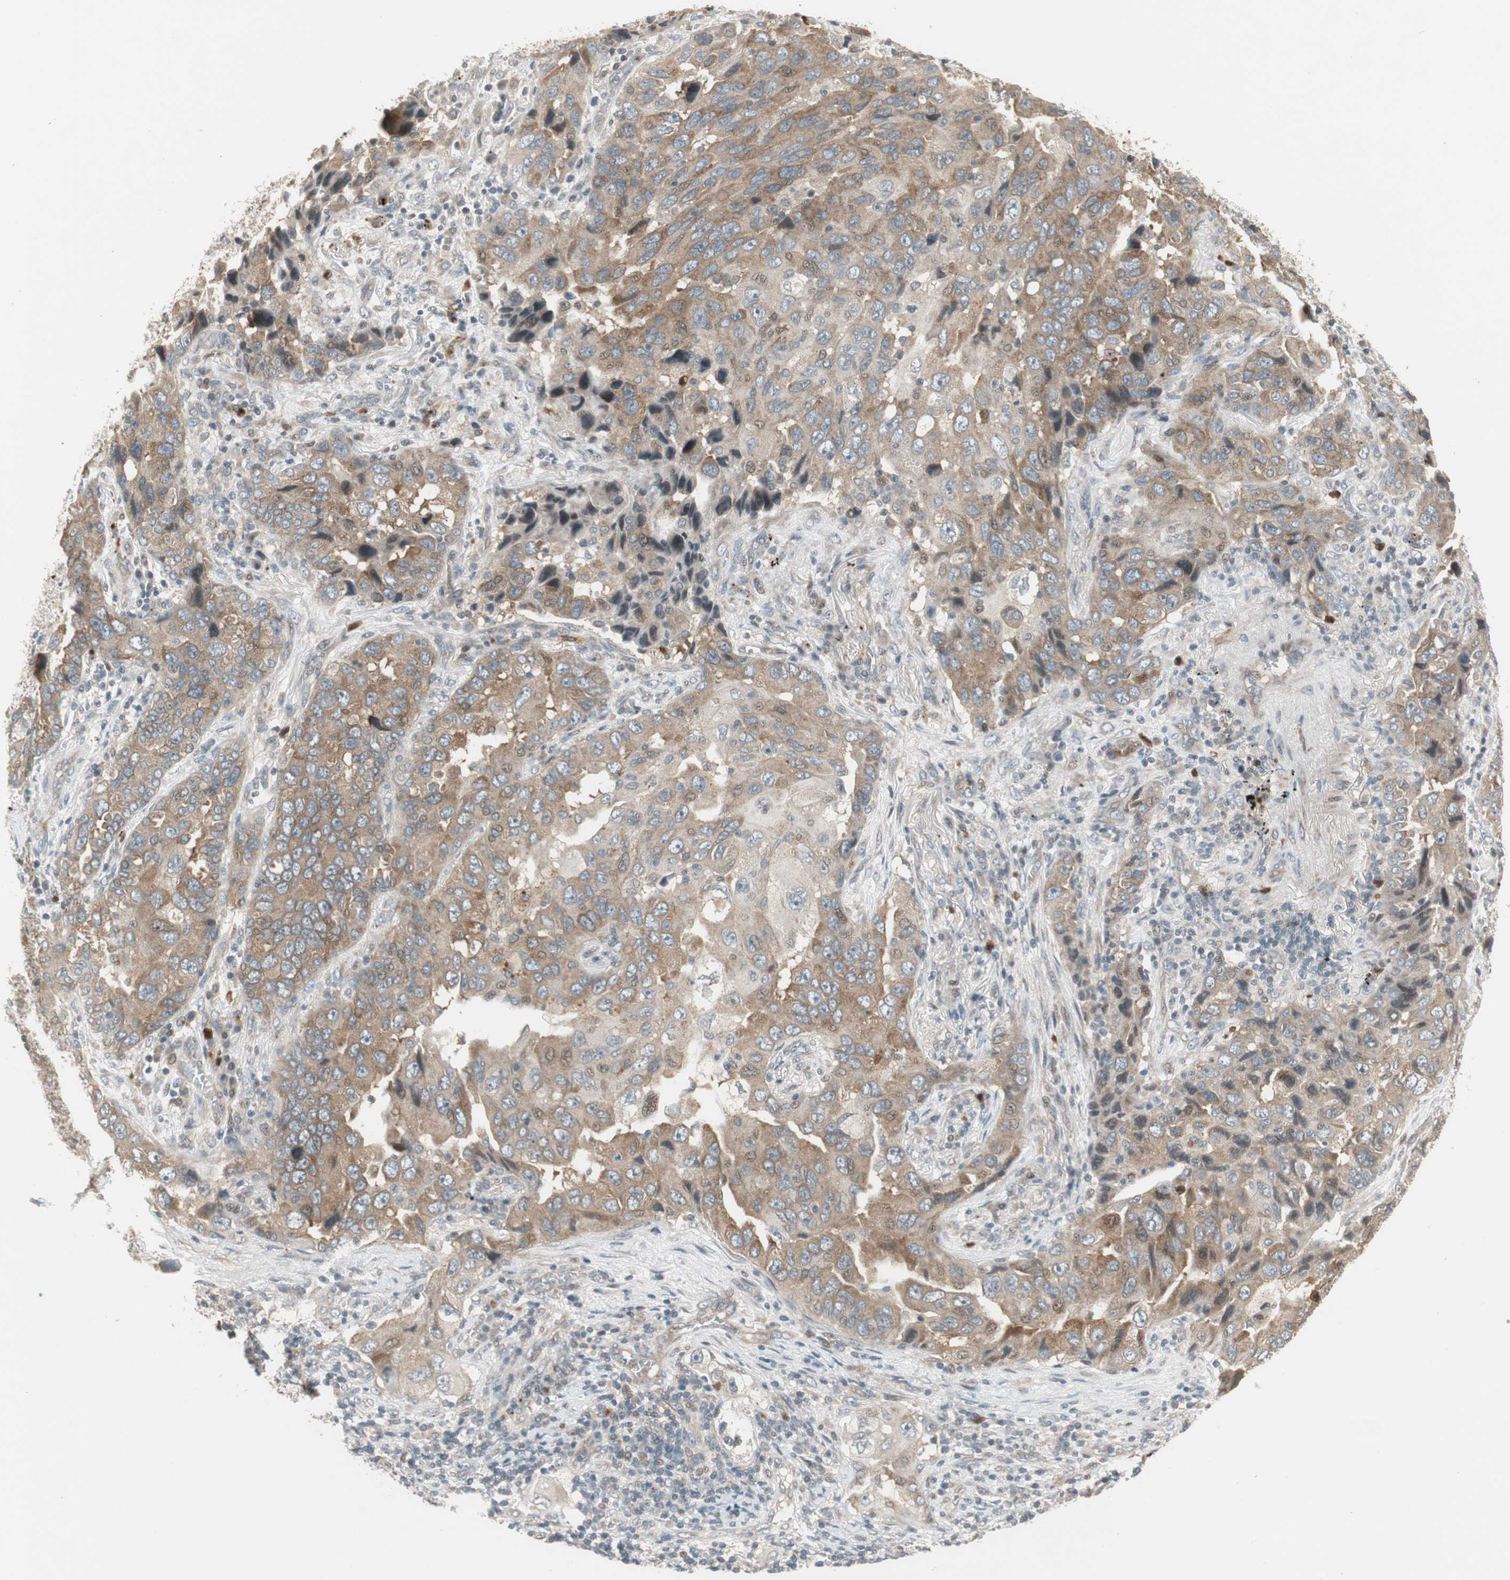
{"staining": {"intensity": "moderate", "quantity": "25%-75%", "location": "cytoplasmic/membranous"}, "tissue": "lung cancer", "cell_type": "Tumor cells", "image_type": "cancer", "snomed": [{"axis": "morphology", "description": "Adenocarcinoma, NOS"}, {"axis": "topography", "description": "Lung"}], "caption": "An image of human lung cancer stained for a protein reveals moderate cytoplasmic/membranous brown staining in tumor cells. Nuclei are stained in blue.", "gene": "SNX4", "patient": {"sex": "female", "age": 65}}